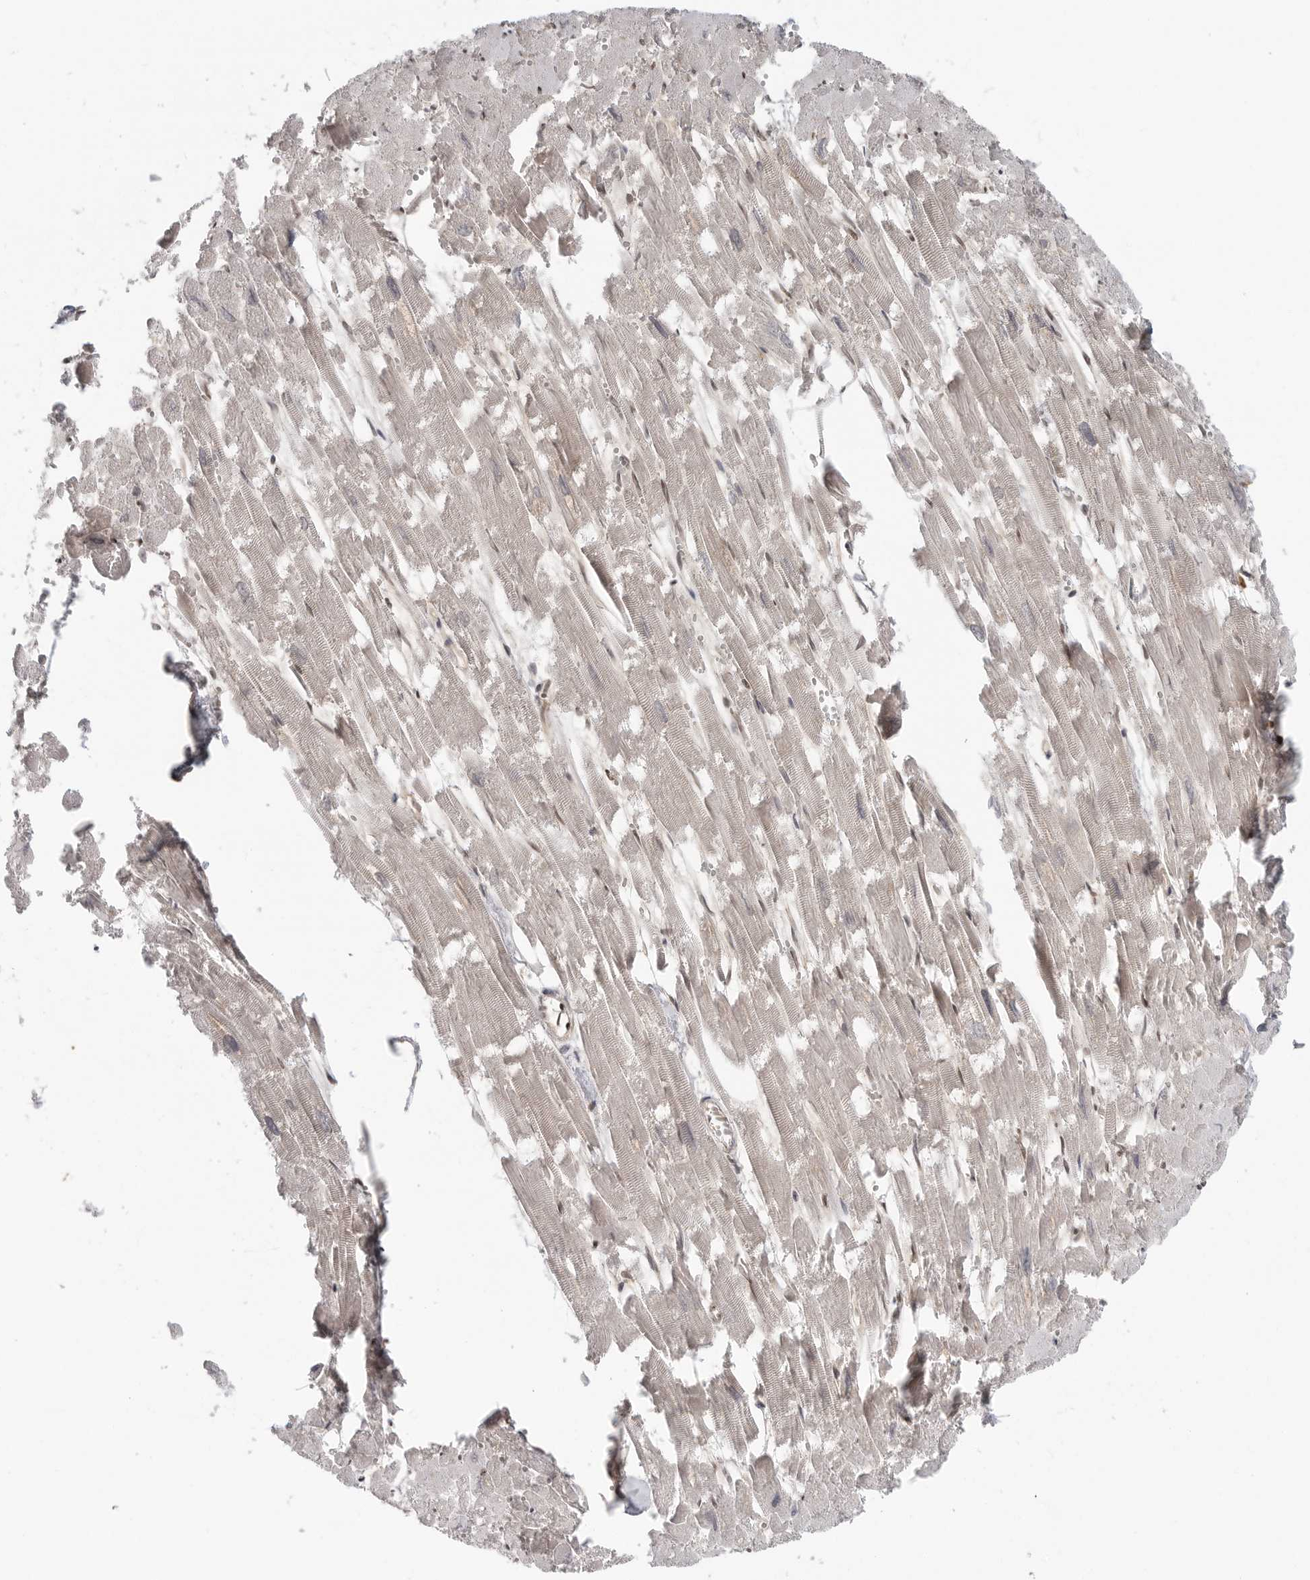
{"staining": {"intensity": "moderate", "quantity": "25%-75%", "location": "cytoplasmic/membranous,nuclear"}, "tissue": "heart muscle", "cell_type": "Cardiomyocytes", "image_type": "normal", "snomed": [{"axis": "morphology", "description": "Normal tissue, NOS"}, {"axis": "topography", "description": "Heart"}], "caption": "Protein expression analysis of unremarkable heart muscle displays moderate cytoplasmic/membranous,nuclear positivity in about 25%-75% of cardiomyocytes. (brown staining indicates protein expression, while blue staining denotes nuclei).", "gene": "SZRD1", "patient": {"sex": "male", "age": 54}}